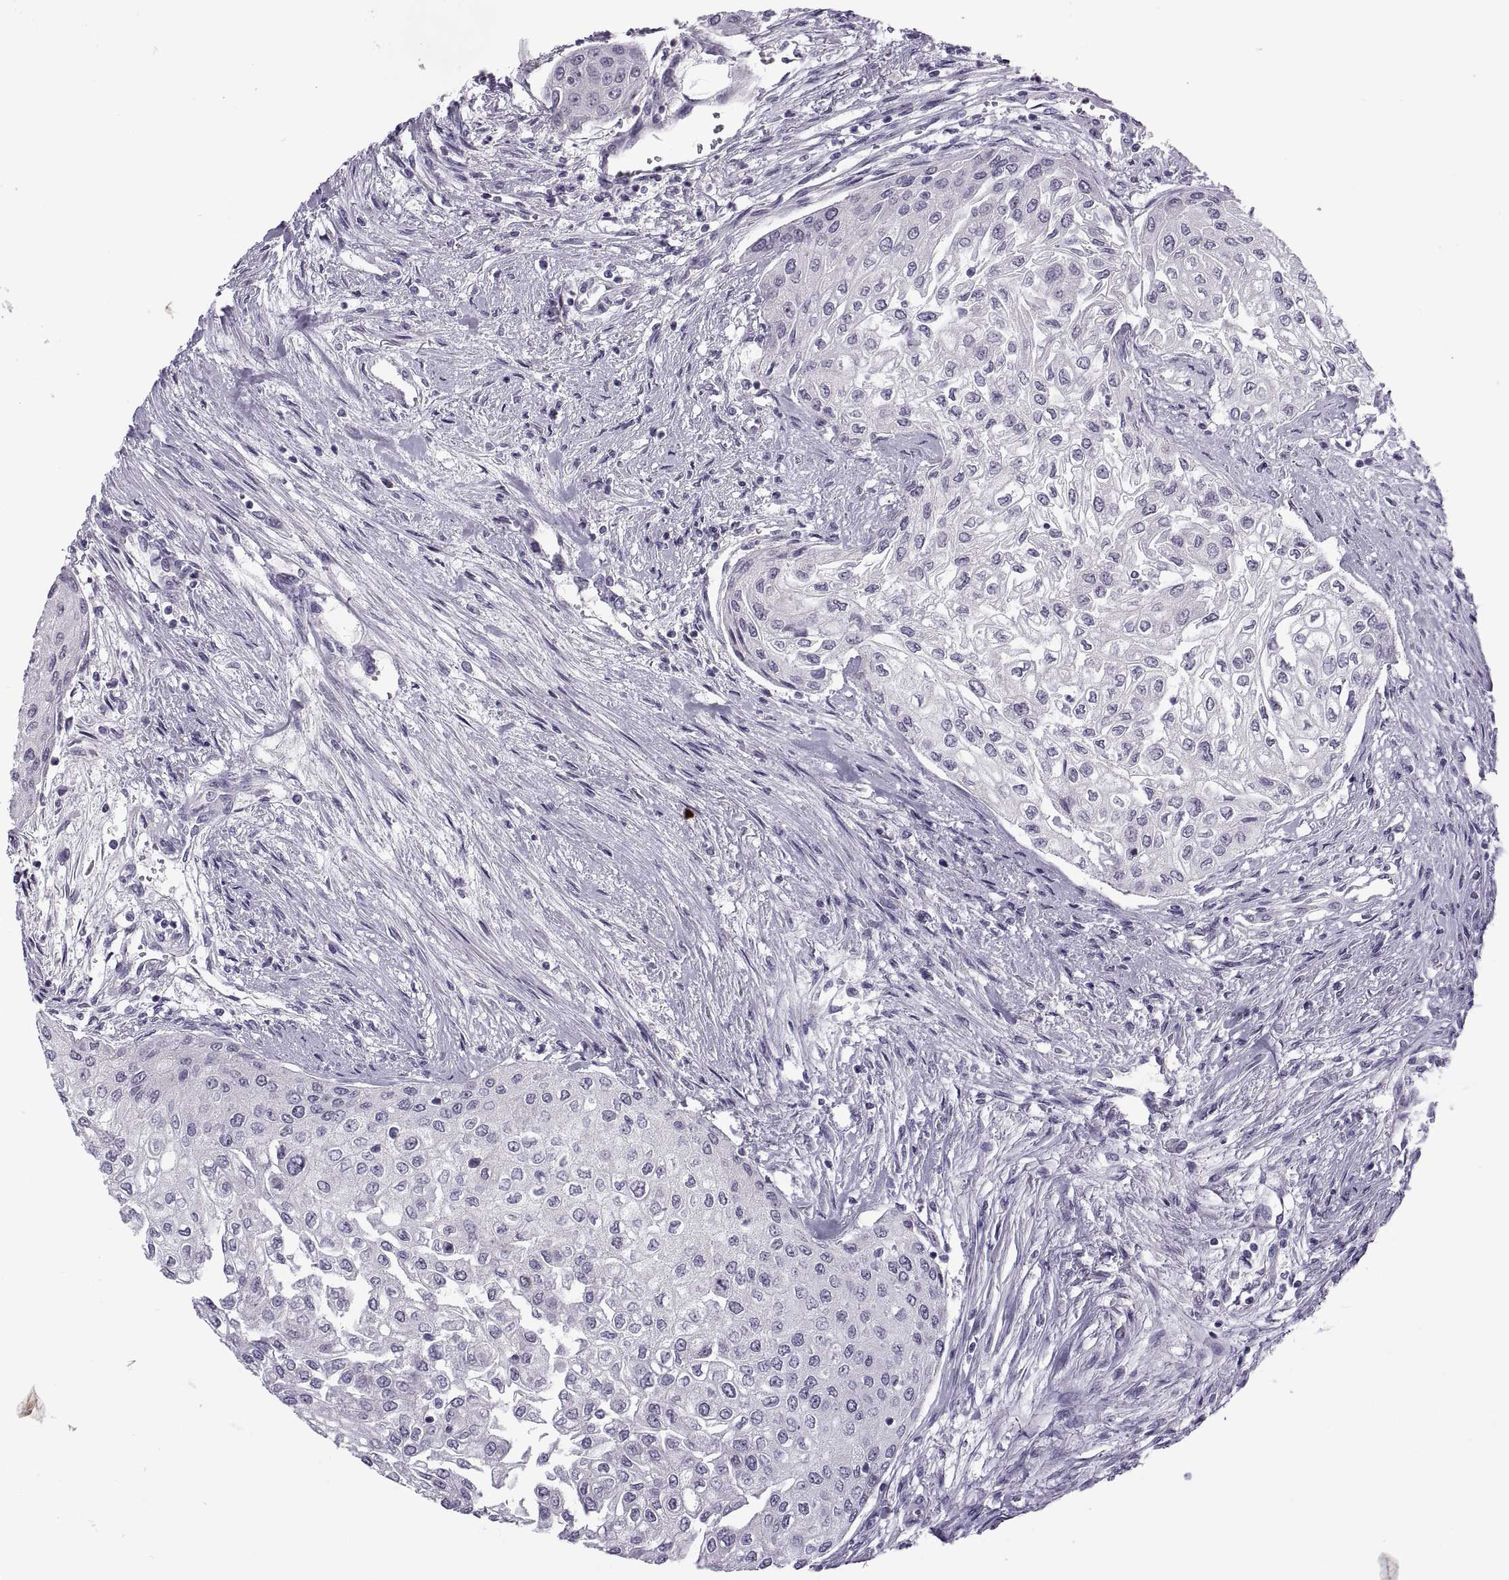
{"staining": {"intensity": "negative", "quantity": "none", "location": "none"}, "tissue": "urothelial cancer", "cell_type": "Tumor cells", "image_type": "cancer", "snomed": [{"axis": "morphology", "description": "Urothelial carcinoma, High grade"}, {"axis": "topography", "description": "Urinary bladder"}], "caption": "Tumor cells are negative for protein expression in human urothelial carcinoma (high-grade). (Brightfield microscopy of DAB (3,3'-diaminobenzidine) immunohistochemistry at high magnification).", "gene": "MAGEB1", "patient": {"sex": "male", "age": 62}}